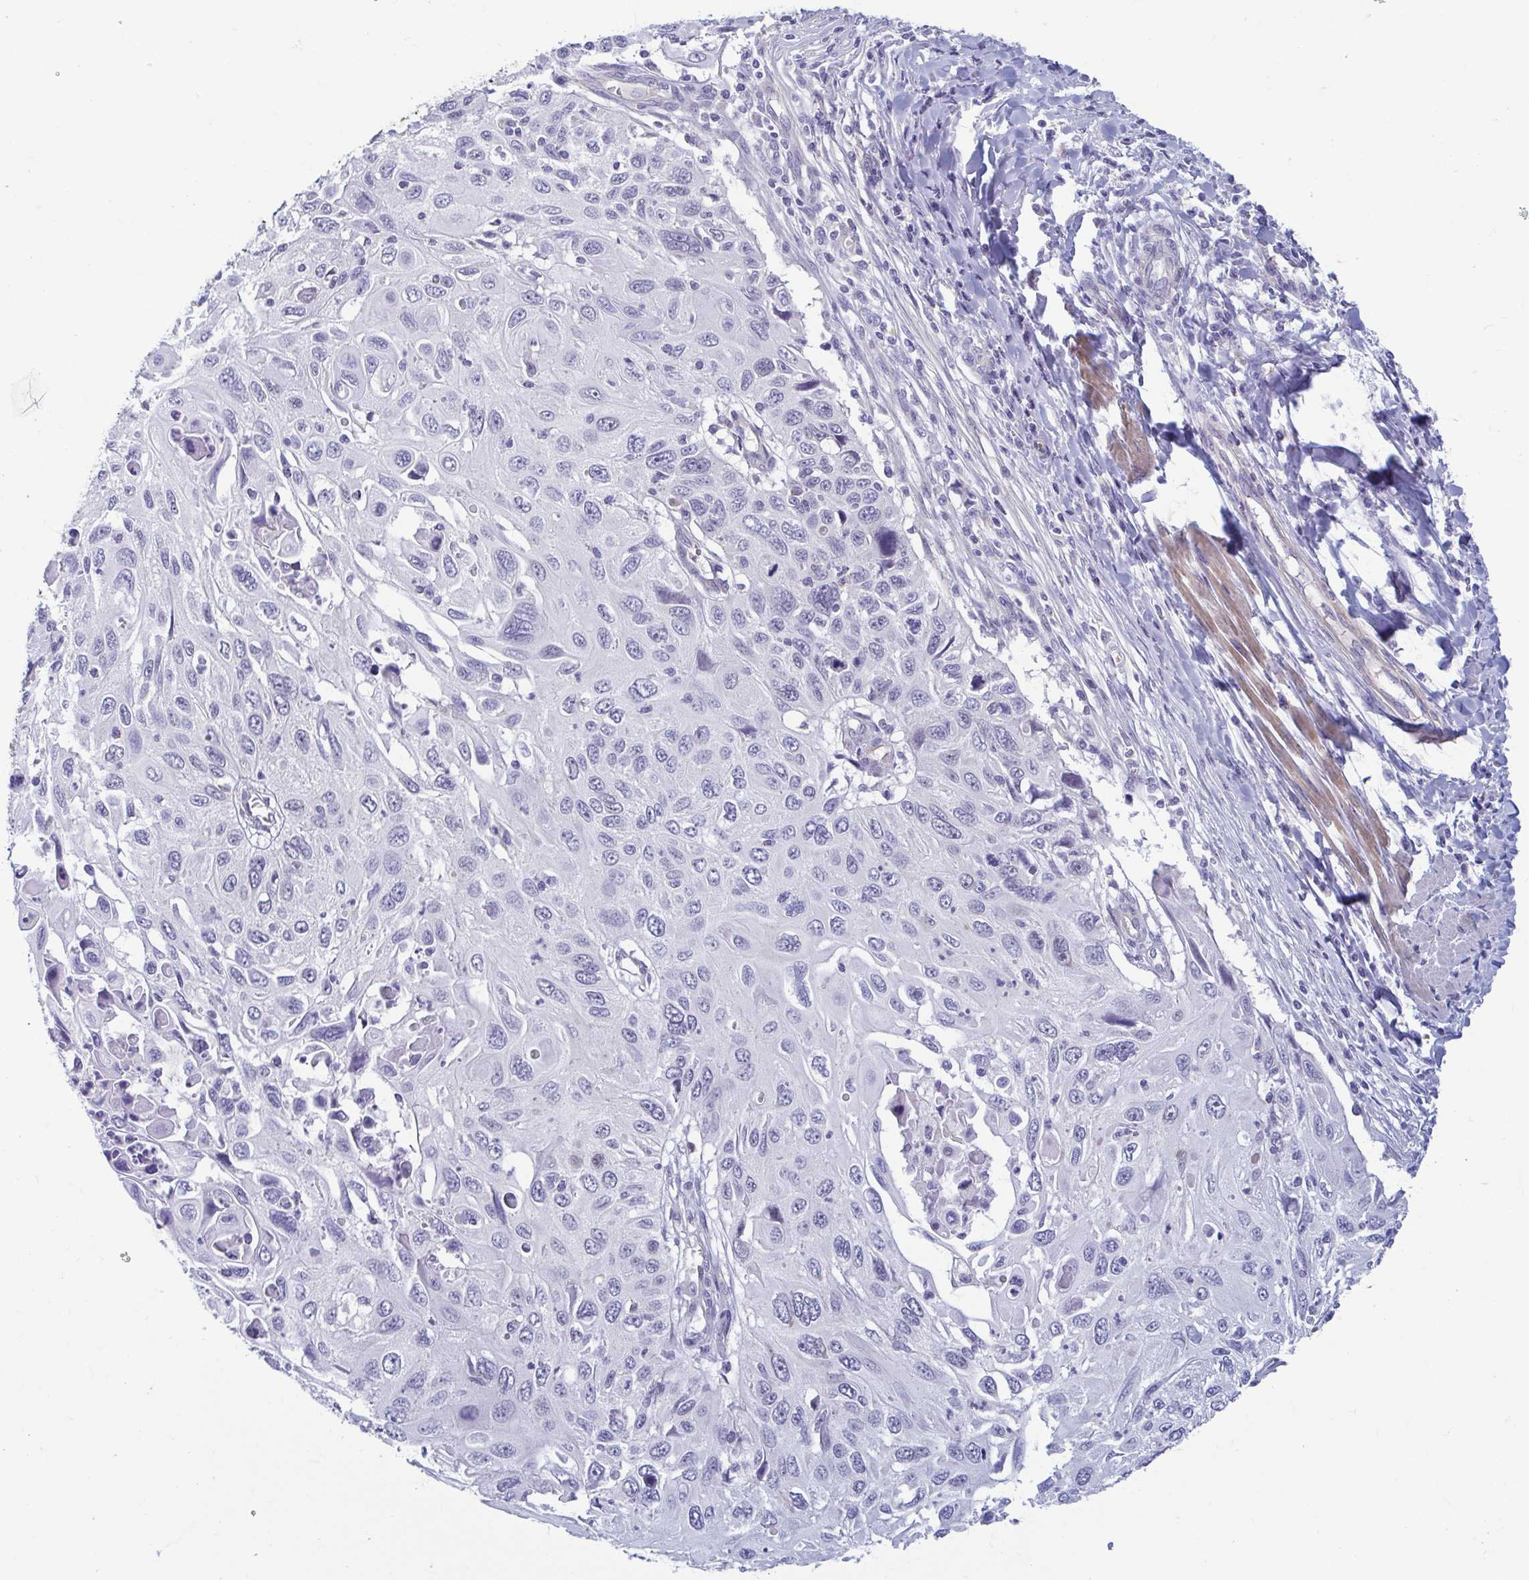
{"staining": {"intensity": "negative", "quantity": "none", "location": "none"}, "tissue": "cervical cancer", "cell_type": "Tumor cells", "image_type": "cancer", "snomed": [{"axis": "morphology", "description": "Squamous cell carcinoma, NOS"}, {"axis": "topography", "description": "Cervix"}], "caption": "Tumor cells are negative for protein expression in human cervical cancer (squamous cell carcinoma). Brightfield microscopy of immunohistochemistry stained with DAB (3,3'-diaminobenzidine) (brown) and hematoxylin (blue), captured at high magnification.", "gene": "MORC4", "patient": {"sex": "female", "age": 70}}